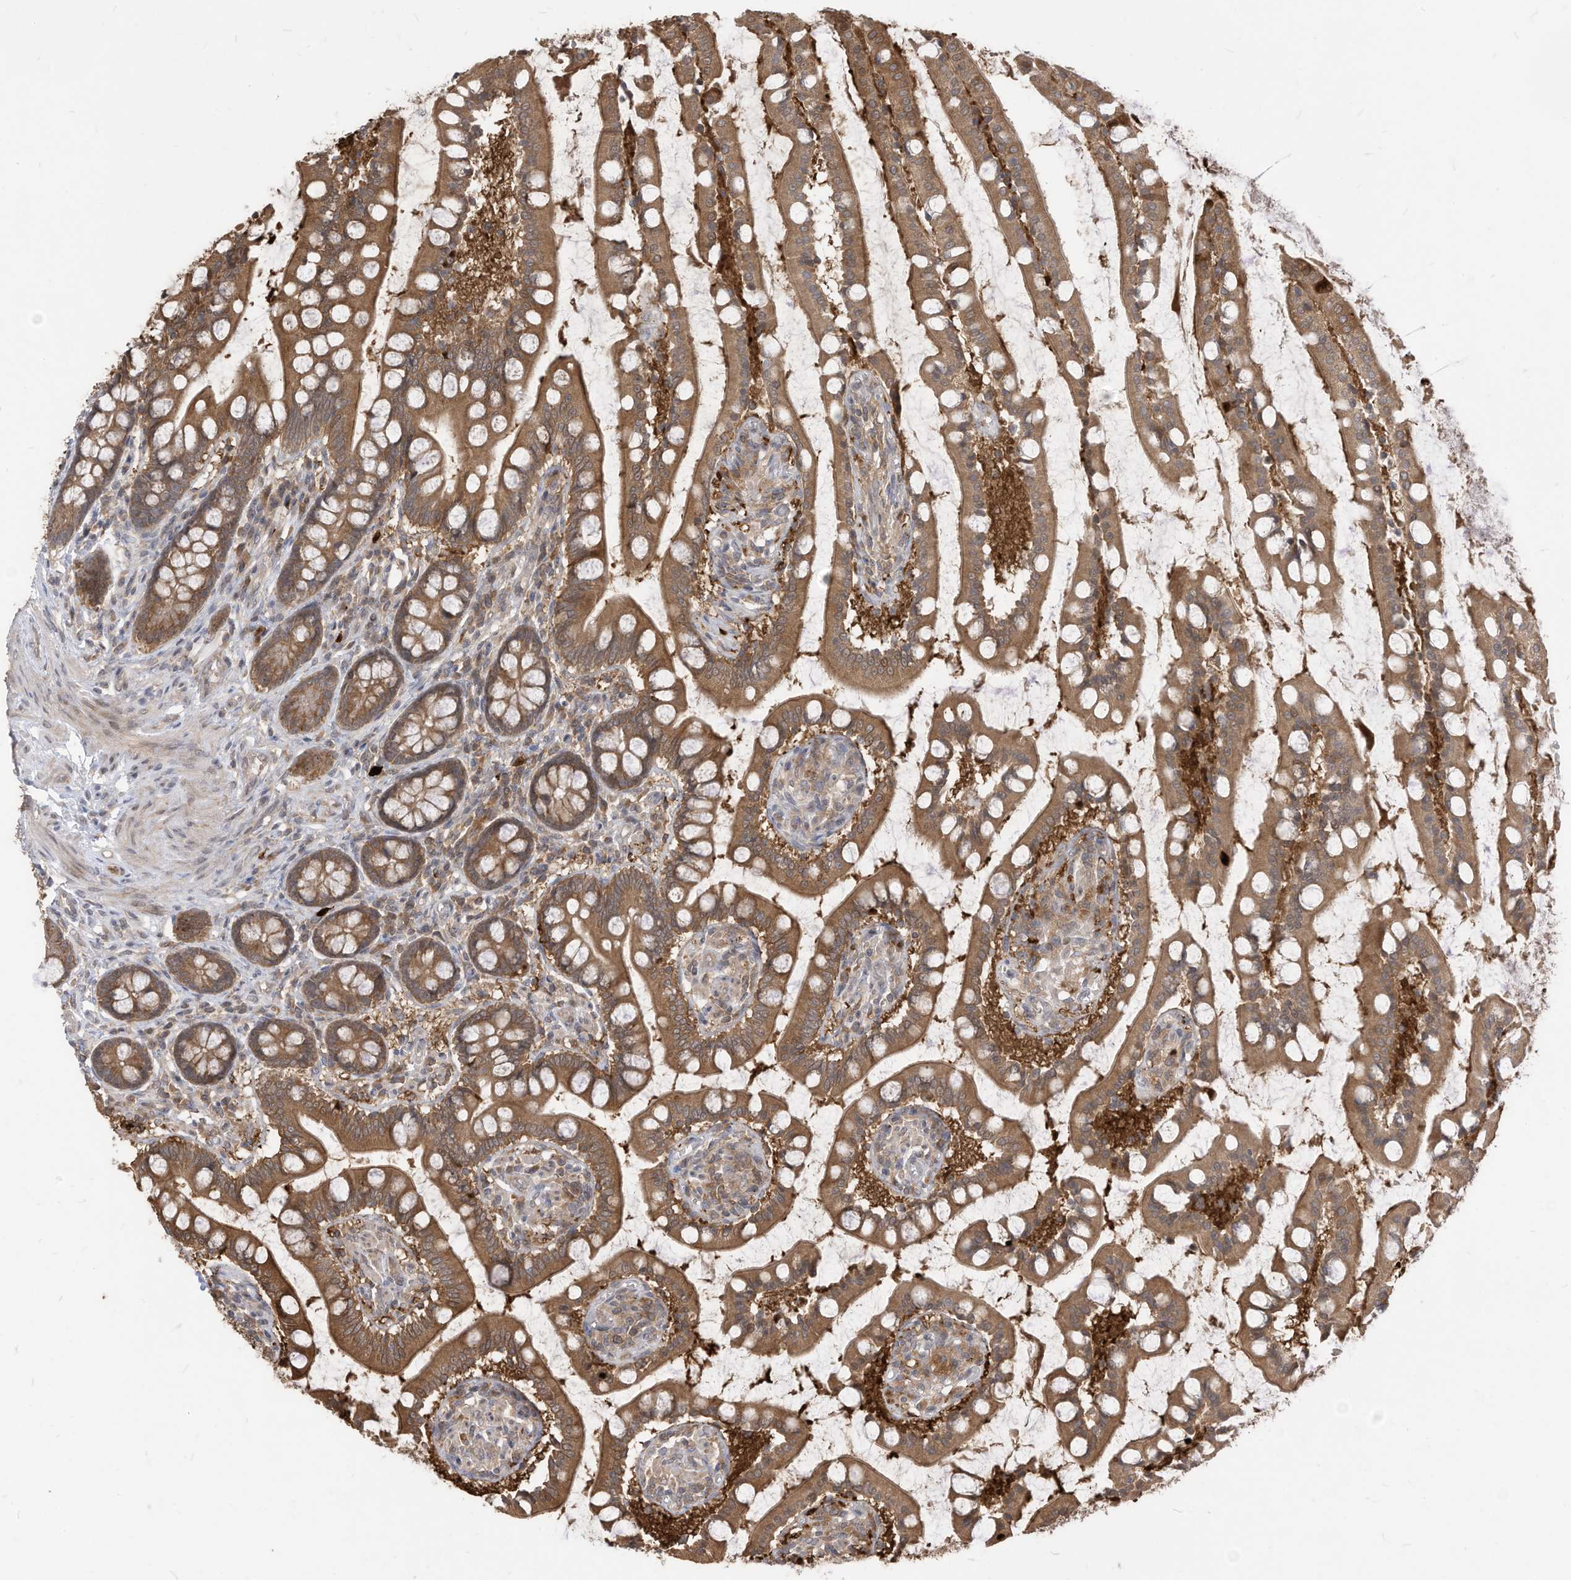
{"staining": {"intensity": "moderate", "quantity": ">75%", "location": "cytoplasmic/membranous"}, "tissue": "small intestine", "cell_type": "Glandular cells", "image_type": "normal", "snomed": [{"axis": "morphology", "description": "Normal tissue, NOS"}, {"axis": "topography", "description": "Small intestine"}], "caption": "Small intestine was stained to show a protein in brown. There is medium levels of moderate cytoplasmic/membranous expression in approximately >75% of glandular cells. The protein is shown in brown color, while the nuclei are stained blue.", "gene": "CNKSR1", "patient": {"sex": "male", "age": 52}}